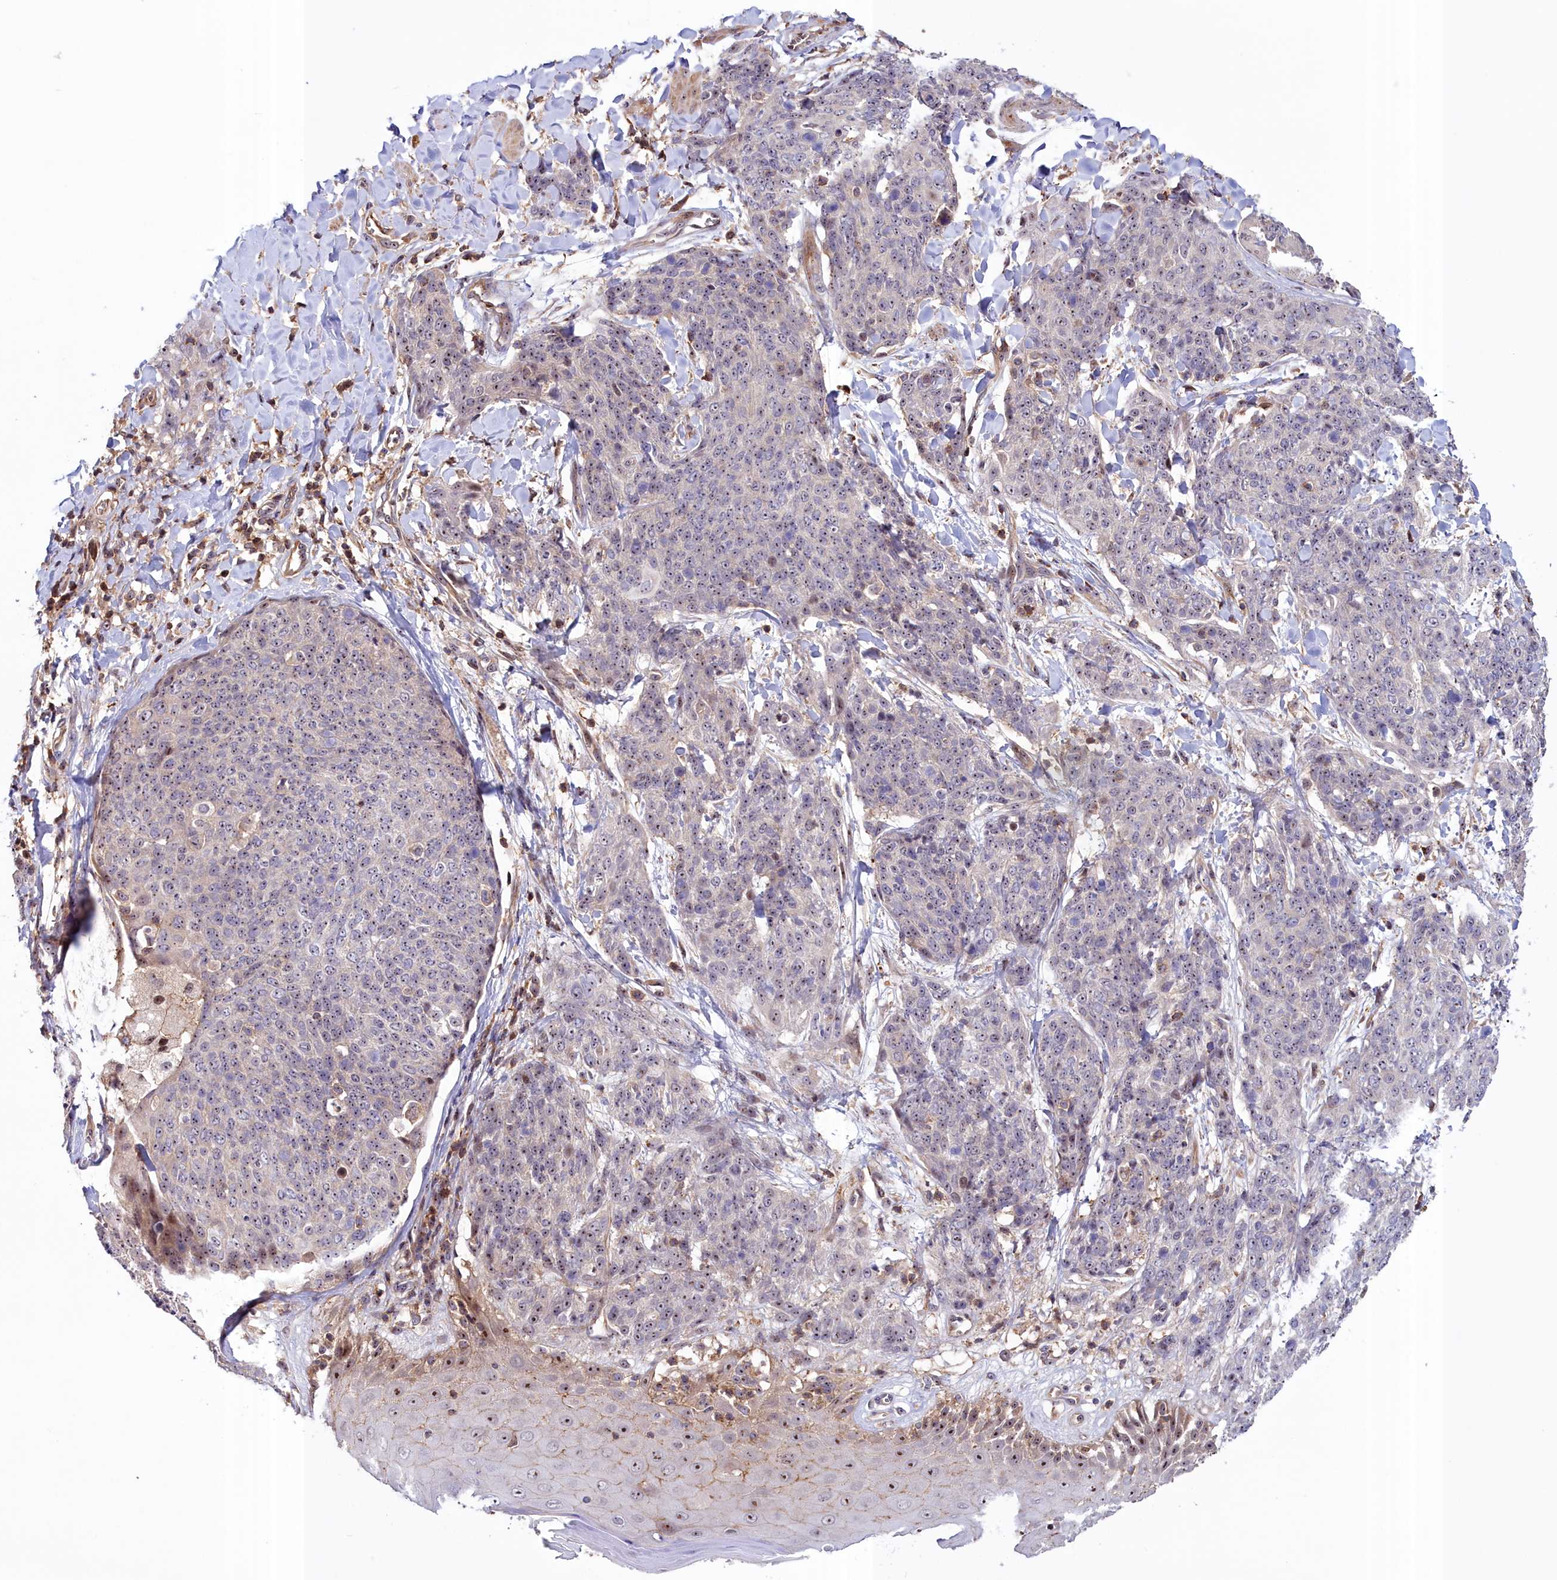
{"staining": {"intensity": "moderate", "quantity": ">75%", "location": "nuclear"}, "tissue": "skin cancer", "cell_type": "Tumor cells", "image_type": "cancer", "snomed": [{"axis": "morphology", "description": "Squamous cell carcinoma, NOS"}, {"axis": "topography", "description": "Skin"}, {"axis": "topography", "description": "Vulva"}], "caption": "A photomicrograph showing moderate nuclear staining in approximately >75% of tumor cells in skin cancer, as visualized by brown immunohistochemical staining.", "gene": "NEURL4", "patient": {"sex": "female", "age": 85}}